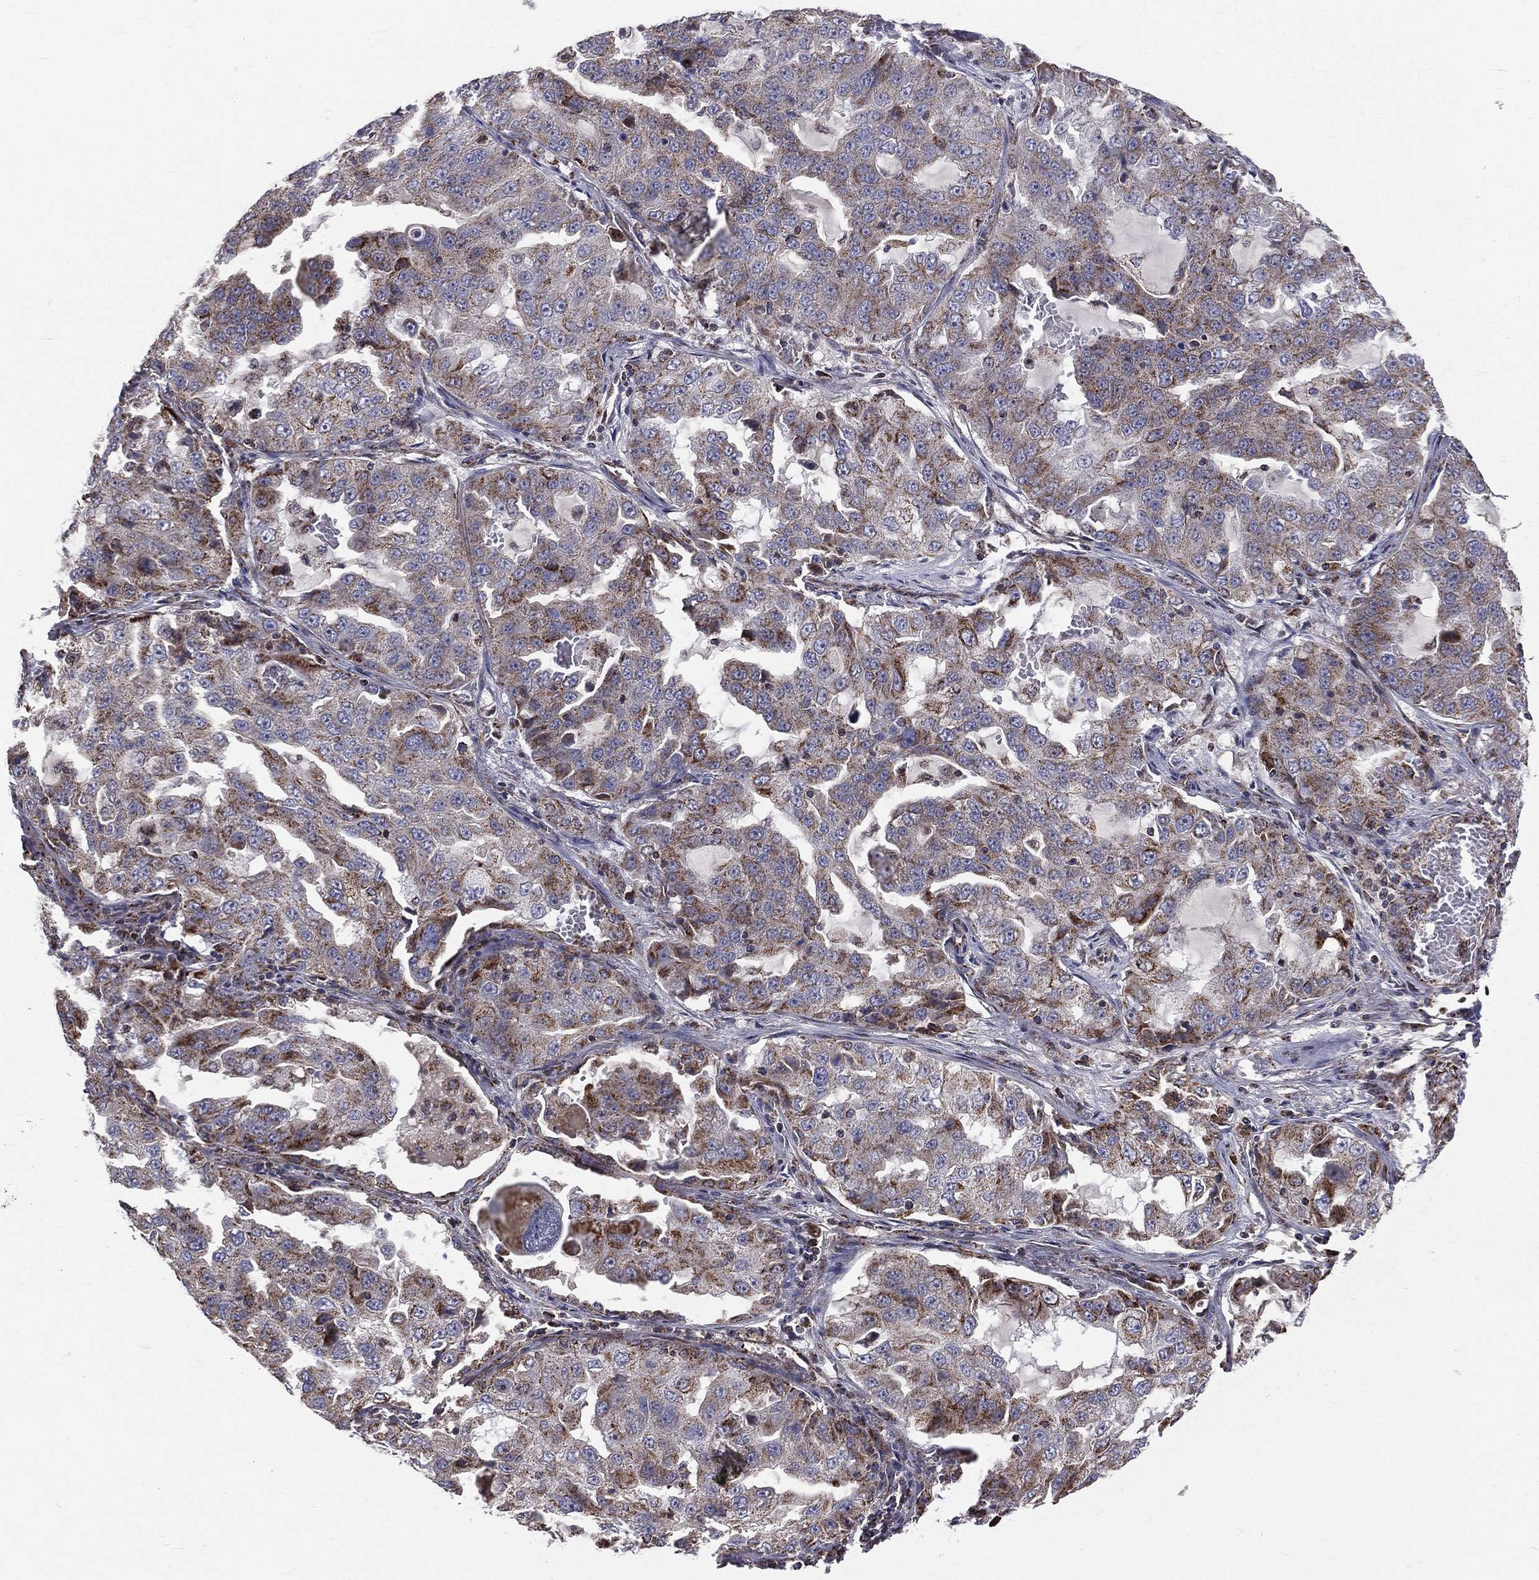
{"staining": {"intensity": "moderate", "quantity": "25%-75%", "location": "cytoplasmic/membranous"}, "tissue": "lung cancer", "cell_type": "Tumor cells", "image_type": "cancer", "snomed": [{"axis": "morphology", "description": "Adenocarcinoma, NOS"}, {"axis": "topography", "description": "Lung"}], "caption": "A medium amount of moderate cytoplasmic/membranous staining is appreciated in about 25%-75% of tumor cells in lung cancer tissue.", "gene": "GPD1", "patient": {"sex": "female", "age": 61}}